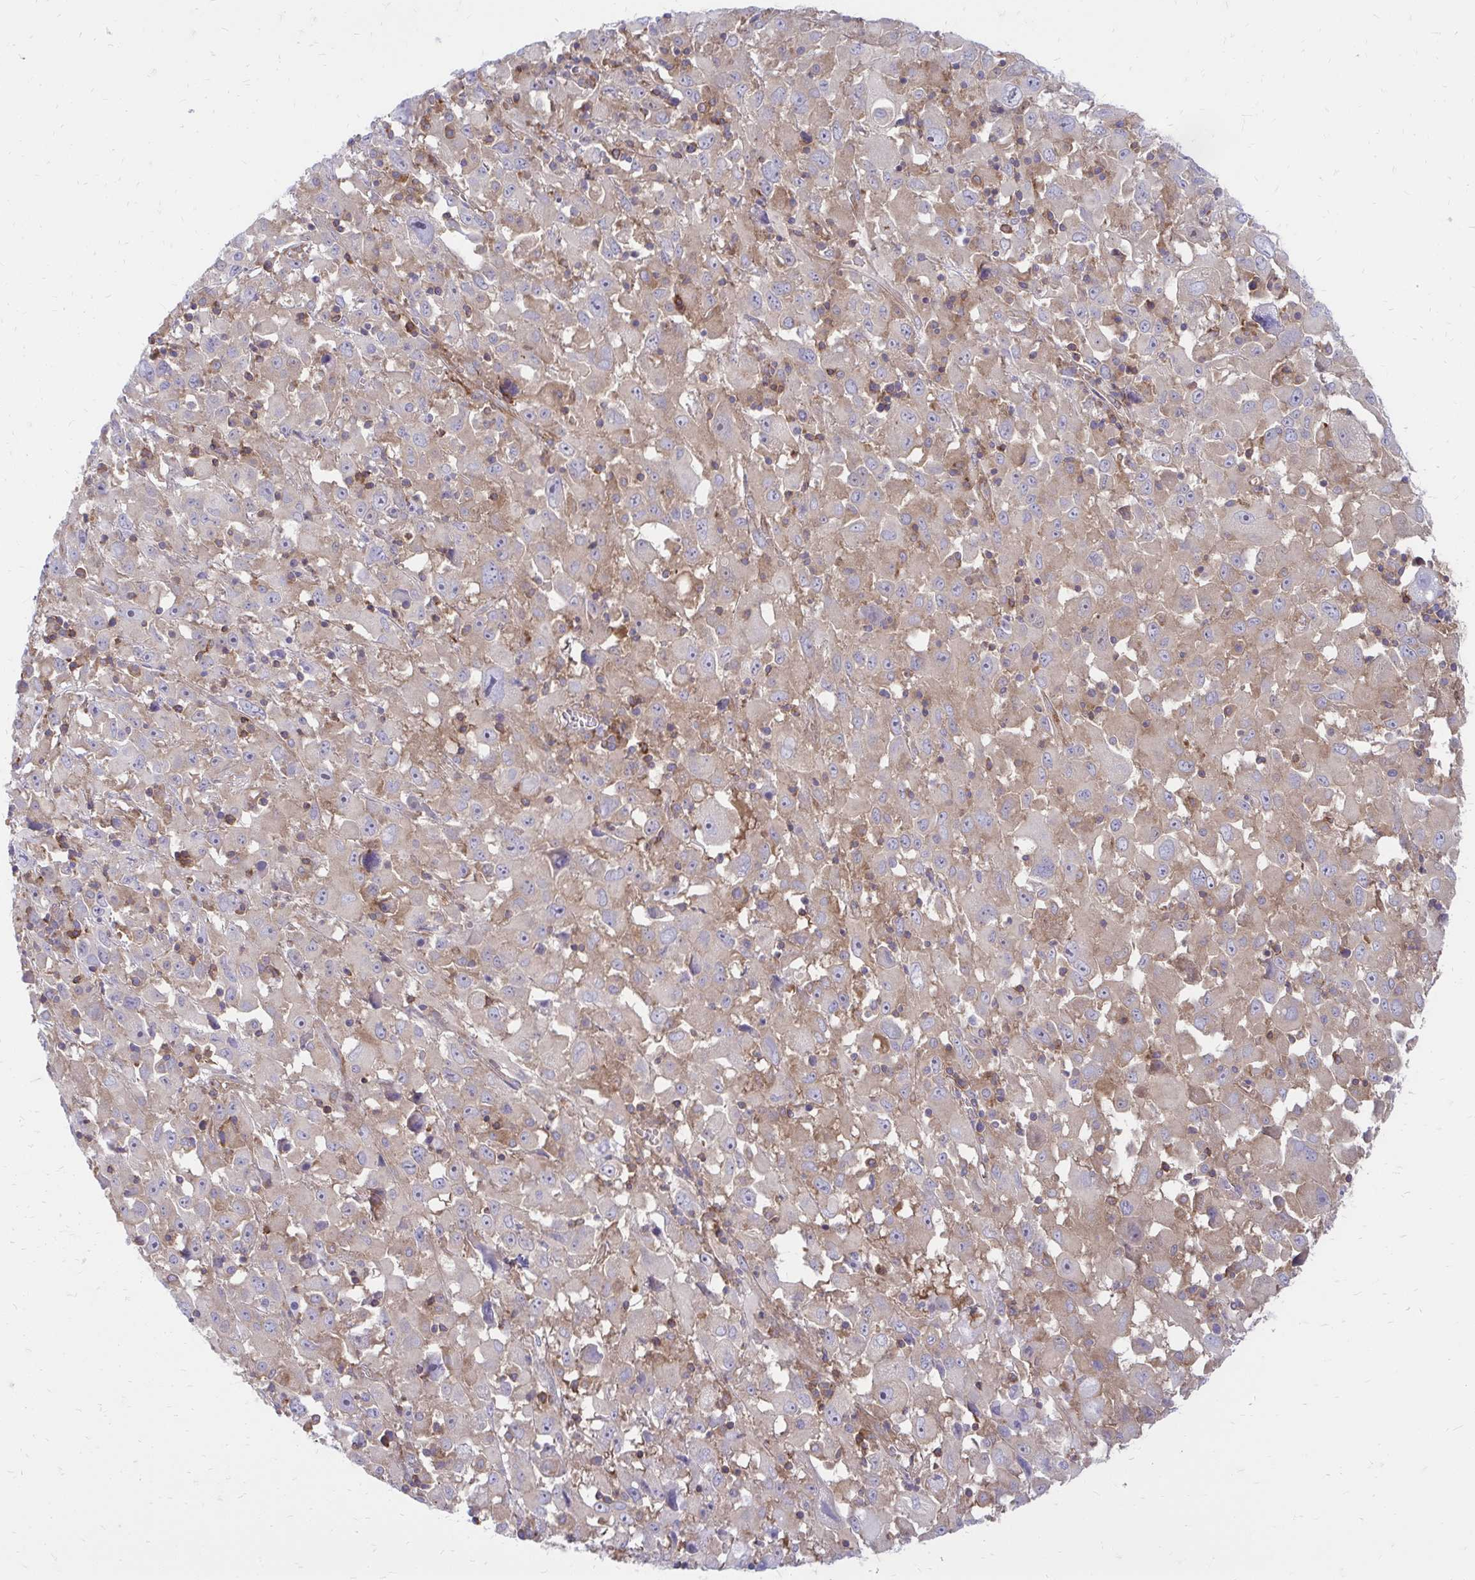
{"staining": {"intensity": "weak", "quantity": ">75%", "location": "cytoplasmic/membranous"}, "tissue": "melanoma", "cell_type": "Tumor cells", "image_type": "cancer", "snomed": [{"axis": "morphology", "description": "Malignant melanoma, Metastatic site"}, {"axis": "topography", "description": "Soft tissue"}], "caption": "A low amount of weak cytoplasmic/membranous staining is identified in about >75% of tumor cells in malignant melanoma (metastatic site) tissue.", "gene": "ASAP1", "patient": {"sex": "male", "age": 50}}